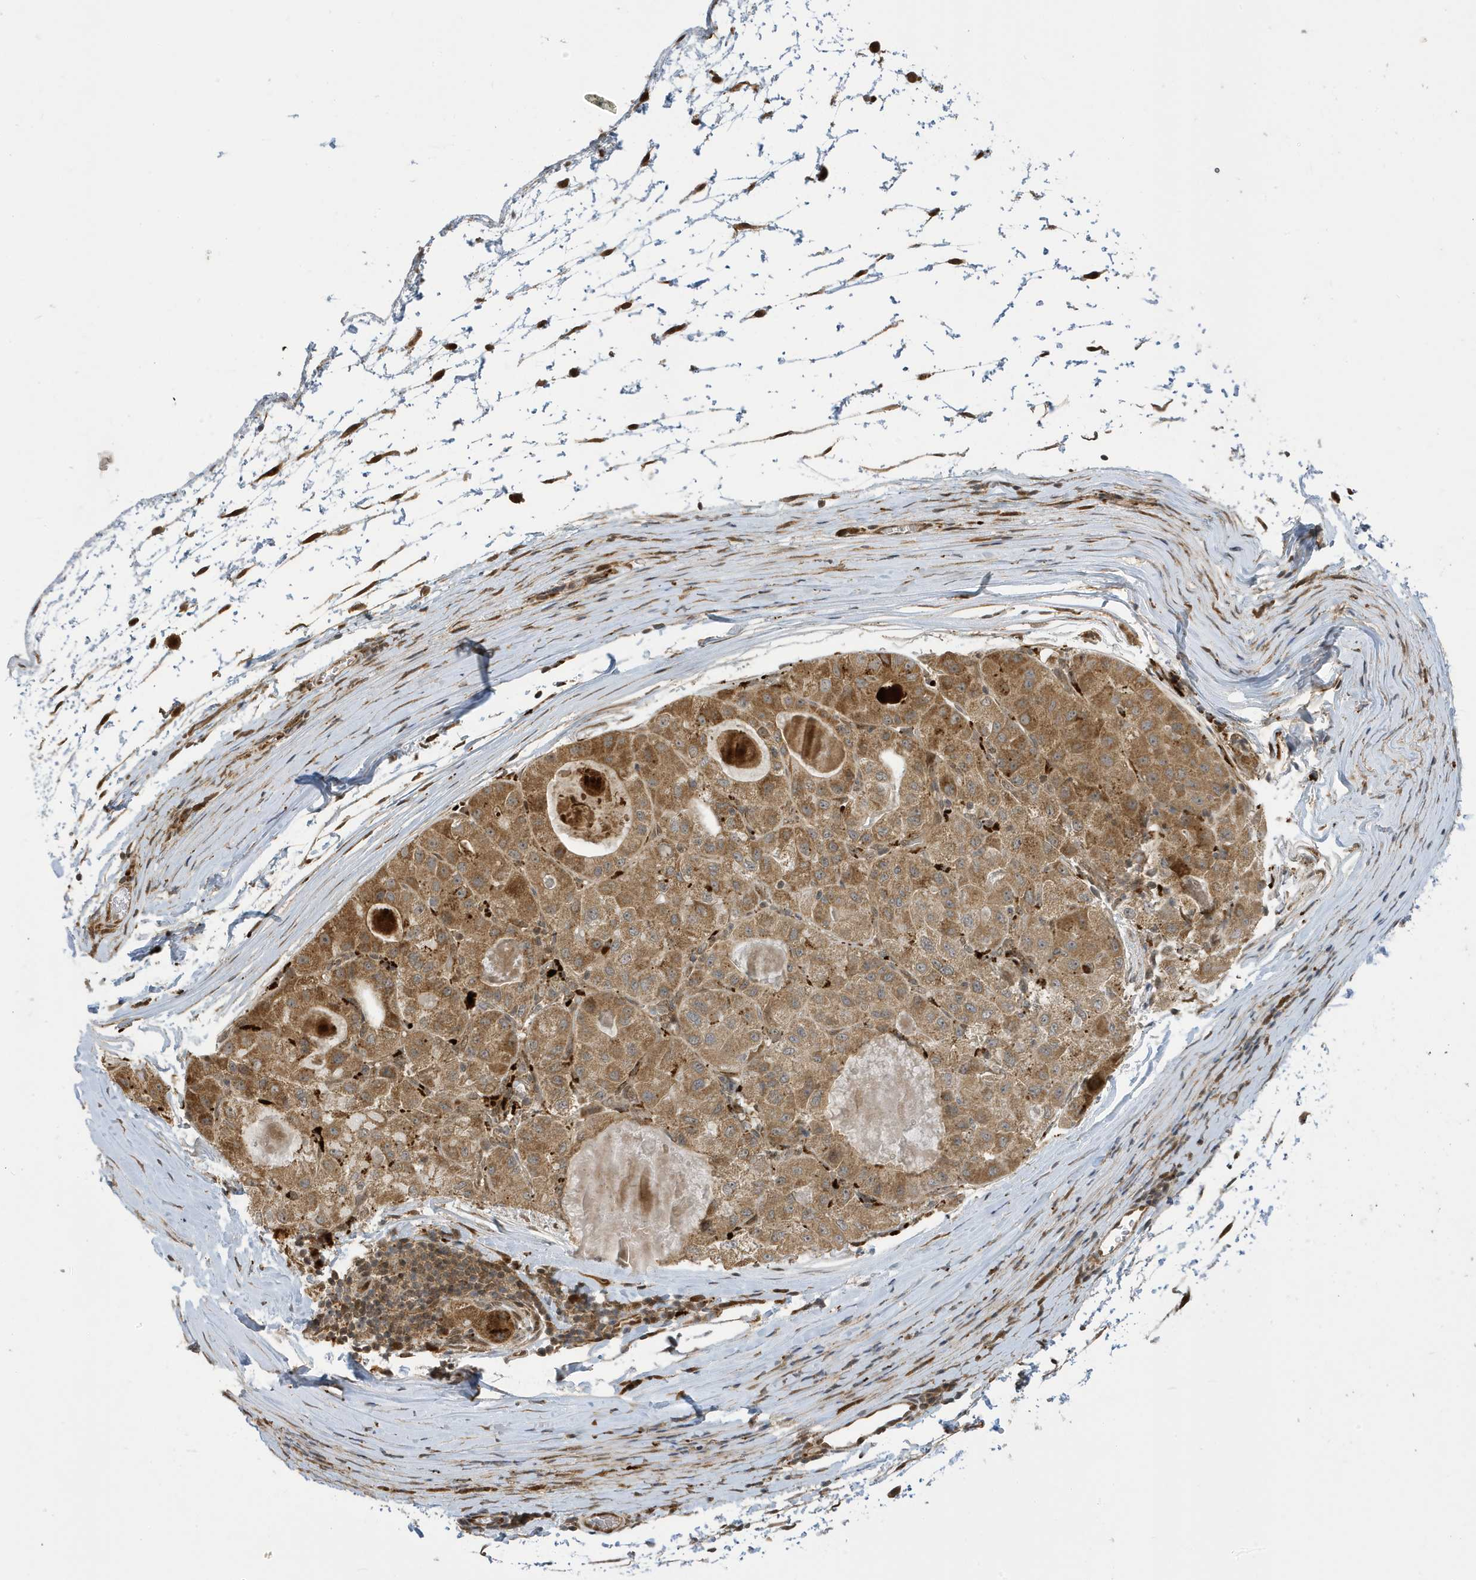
{"staining": {"intensity": "moderate", "quantity": ">75%", "location": "cytoplasmic/membranous"}, "tissue": "liver cancer", "cell_type": "Tumor cells", "image_type": "cancer", "snomed": [{"axis": "morphology", "description": "Carcinoma, Hepatocellular, NOS"}, {"axis": "topography", "description": "Liver"}], "caption": "High-power microscopy captured an IHC photomicrograph of hepatocellular carcinoma (liver), revealing moderate cytoplasmic/membranous expression in about >75% of tumor cells.", "gene": "NCOA7", "patient": {"sex": "male", "age": 80}}